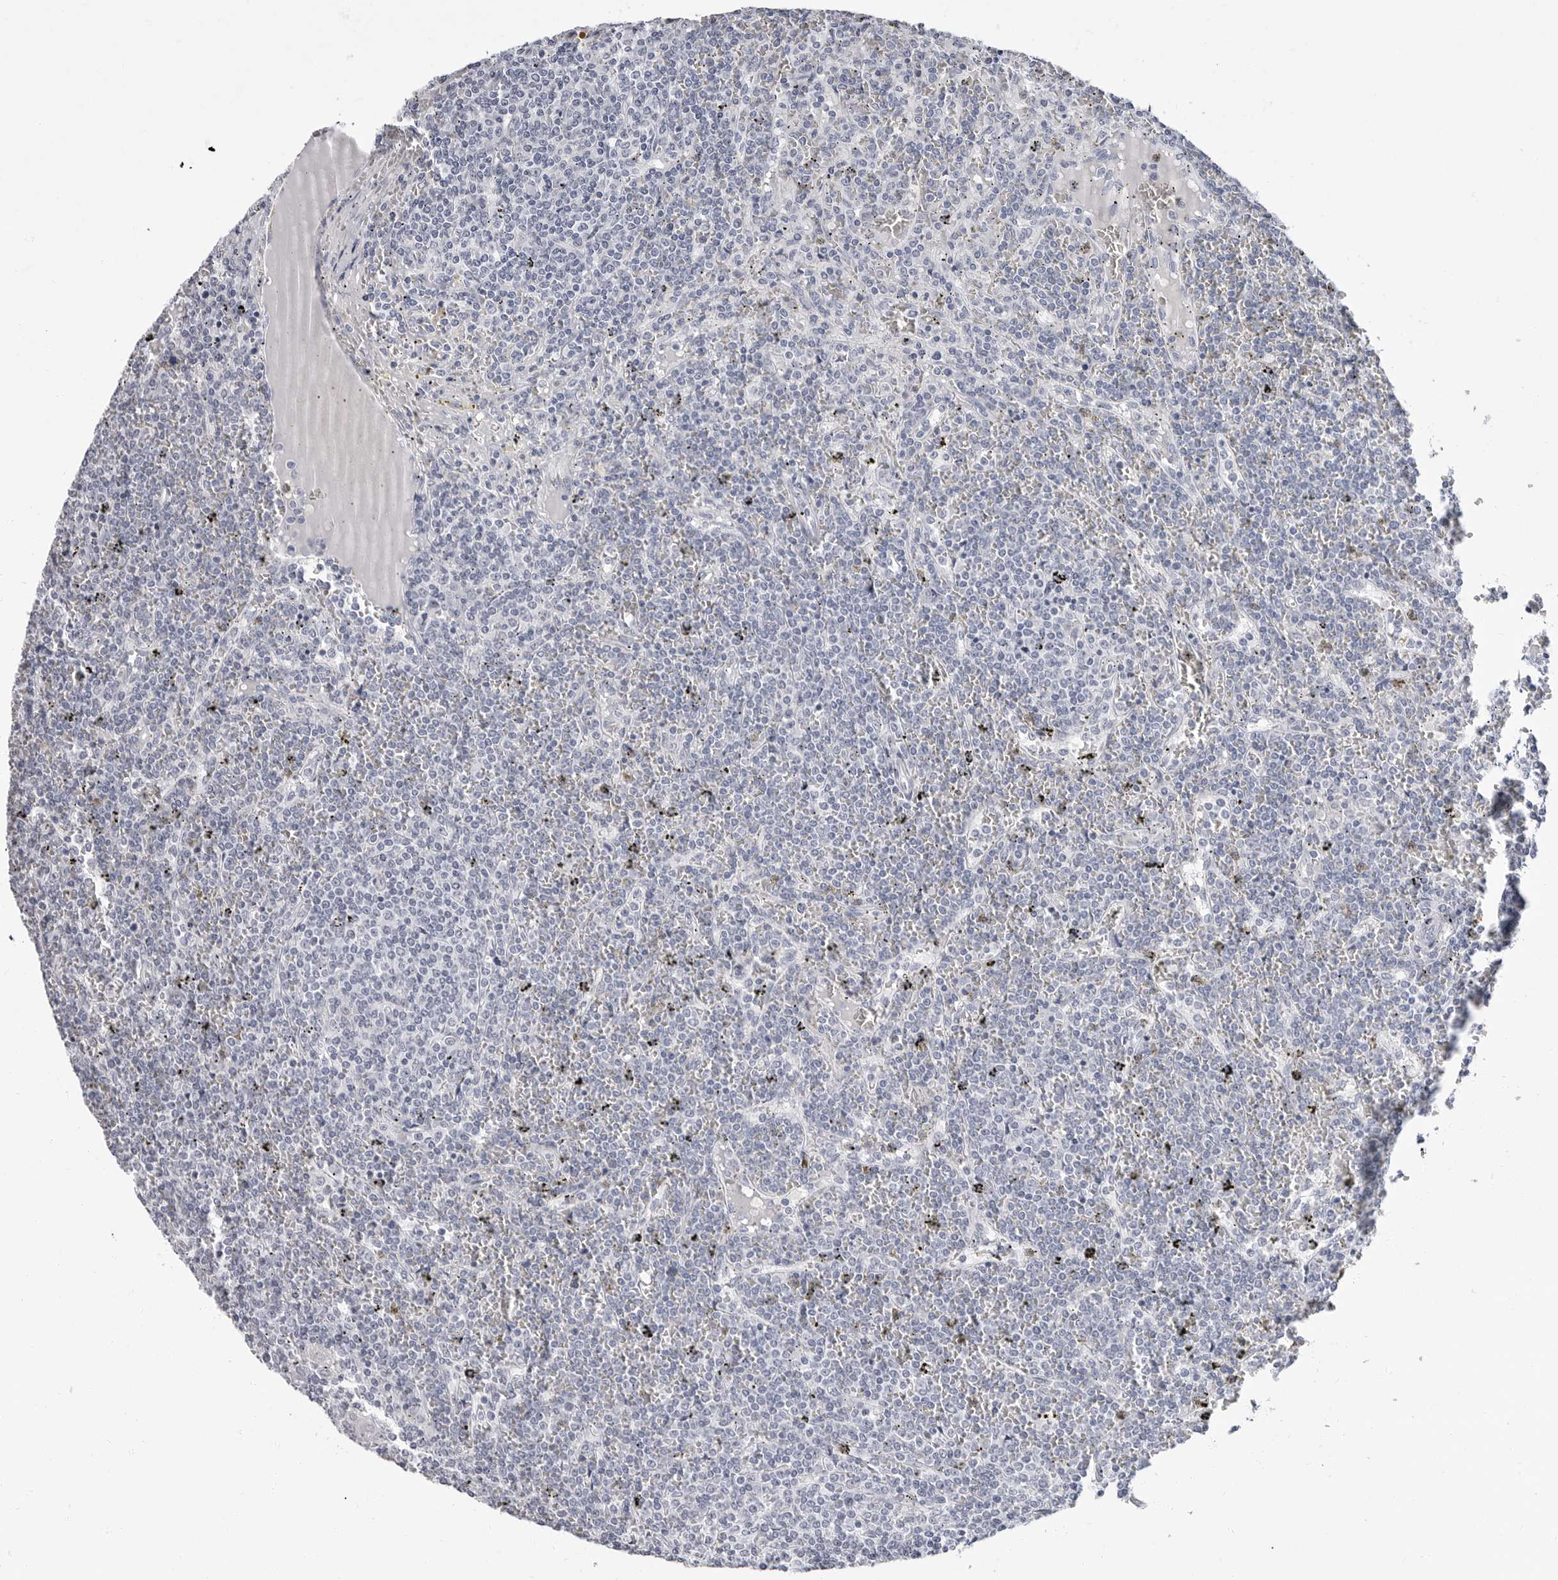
{"staining": {"intensity": "negative", "quantity": "none", "location": "none"}, "tissue": "lymphoma", "cell_type": "Tumor cells", "image_type": "cancer", "snomed": [{"axis": "morphology", "description": "Malignant lymphoma, non-Hodgkin's type, Low grade"}, {"axis": "topography", "description": "Spleen"}], "caption": "Low-grade malignant lymphoma, non-Hodgkin's type was stained to show a protein in brown. There is no significant staining in tumor cells. (DAB immunohistochemistry (IHC) visualized using brightfield microscopy, high magnification).", "gene": "ERICH3", "patient": {"sex": "female", "age": 19}}